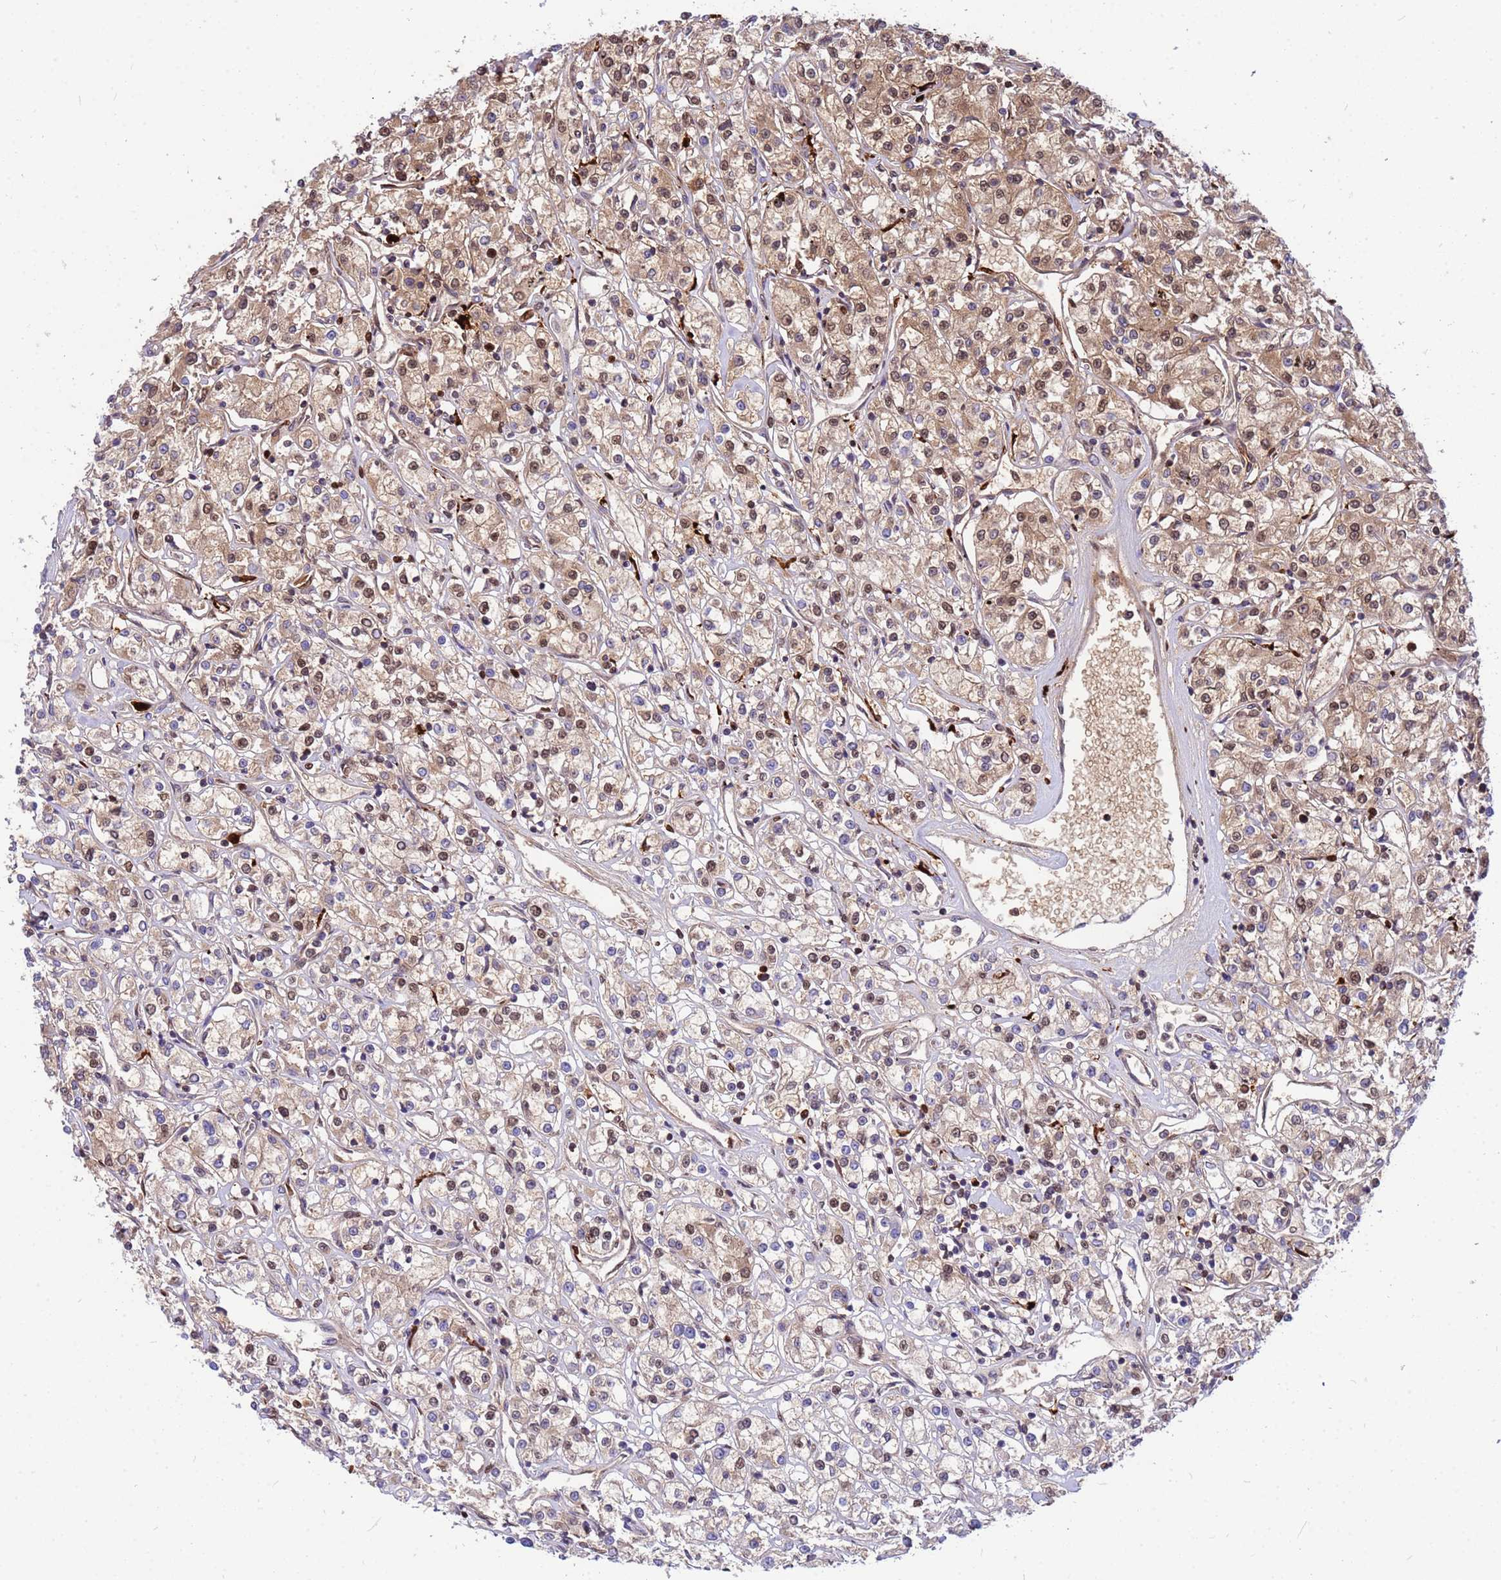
{"staining": {"intensity": "moderate", "quantity": "<25%", "location": "cytoplasmic/membranous,nuclear"}, "tissue": "renal cancer", "cell_type": "Tumor cells", "image_type": "cancer", "snomed": [{"axis": "morphology", "description": "Adenocarcinoma, NOS"}, {"axis": "topography", "description": "Kidney"}], "caption": "Moderate cytoplasmic/membranous and nuclear staining for a protein is appreciated in about <25% of tumor cells of renal cancer (adenocarcinoma) using immunohistochemistry.", "gene": "ORM1", "patient": {"sex": "female", "age": 59}}